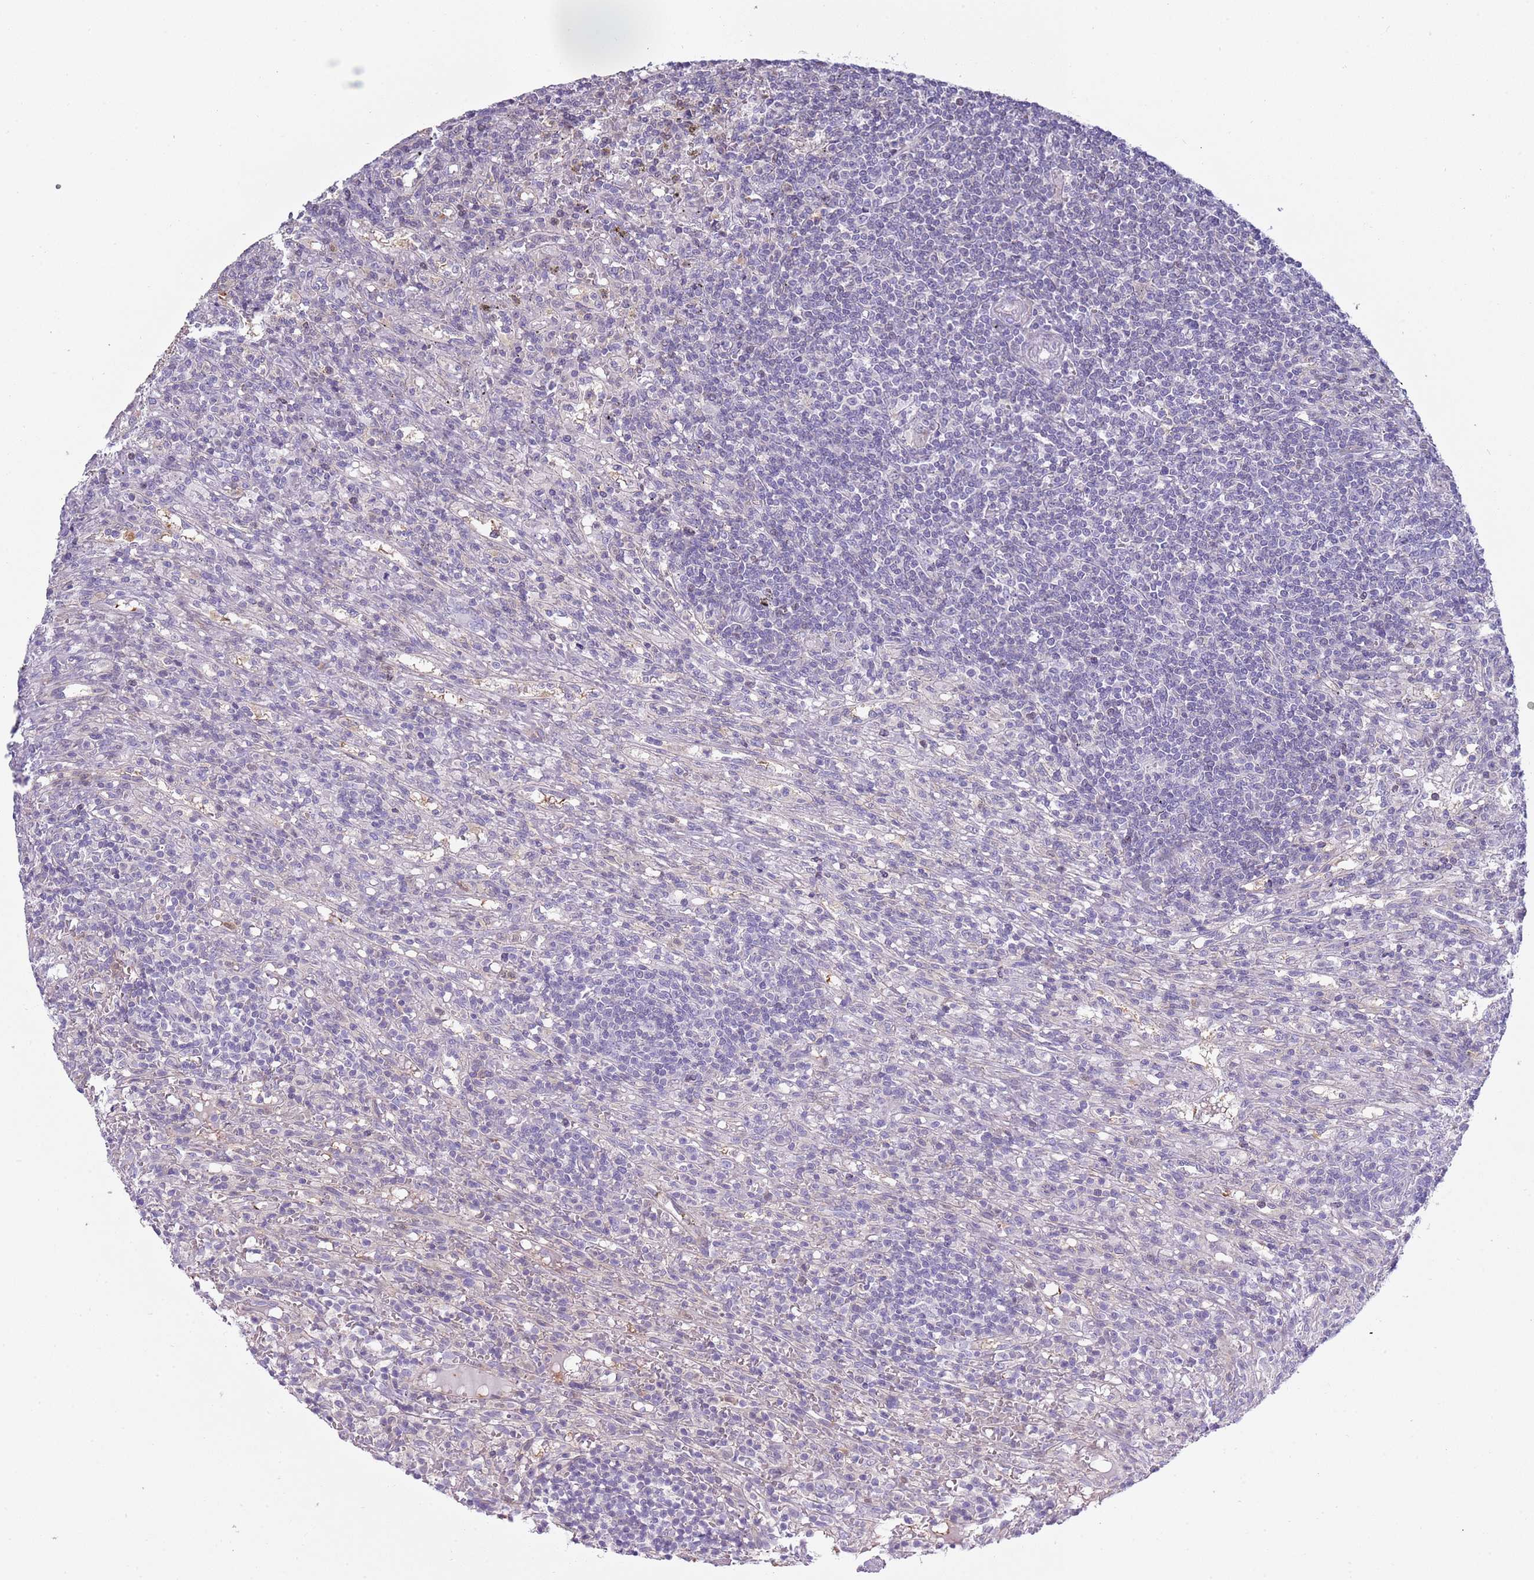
{"staining": {"intensity": "negative", "quantity": "none", "location": "none"}, "tissue": "lymphoma", "cell_type": "Tumor cells", "image_type": "cancer", "snomed": [{"axis": "morphology", "description": "Malignant lymphoma, non-Hodgkin's type, Low grade"}, {"axis": "topography", "description": "Spleen"}], "caption": "High magnification brightfield microscopy of low-grade malignant lymphoma, non-Hodgkin's type stained with DAB (brown) and counterstained with hematoxylin (blue): tumor cells show no significant expression. Nuclei are stained in blue.", "gene": "NBPF6", "patient": {"sex": "male", "age": 76}}